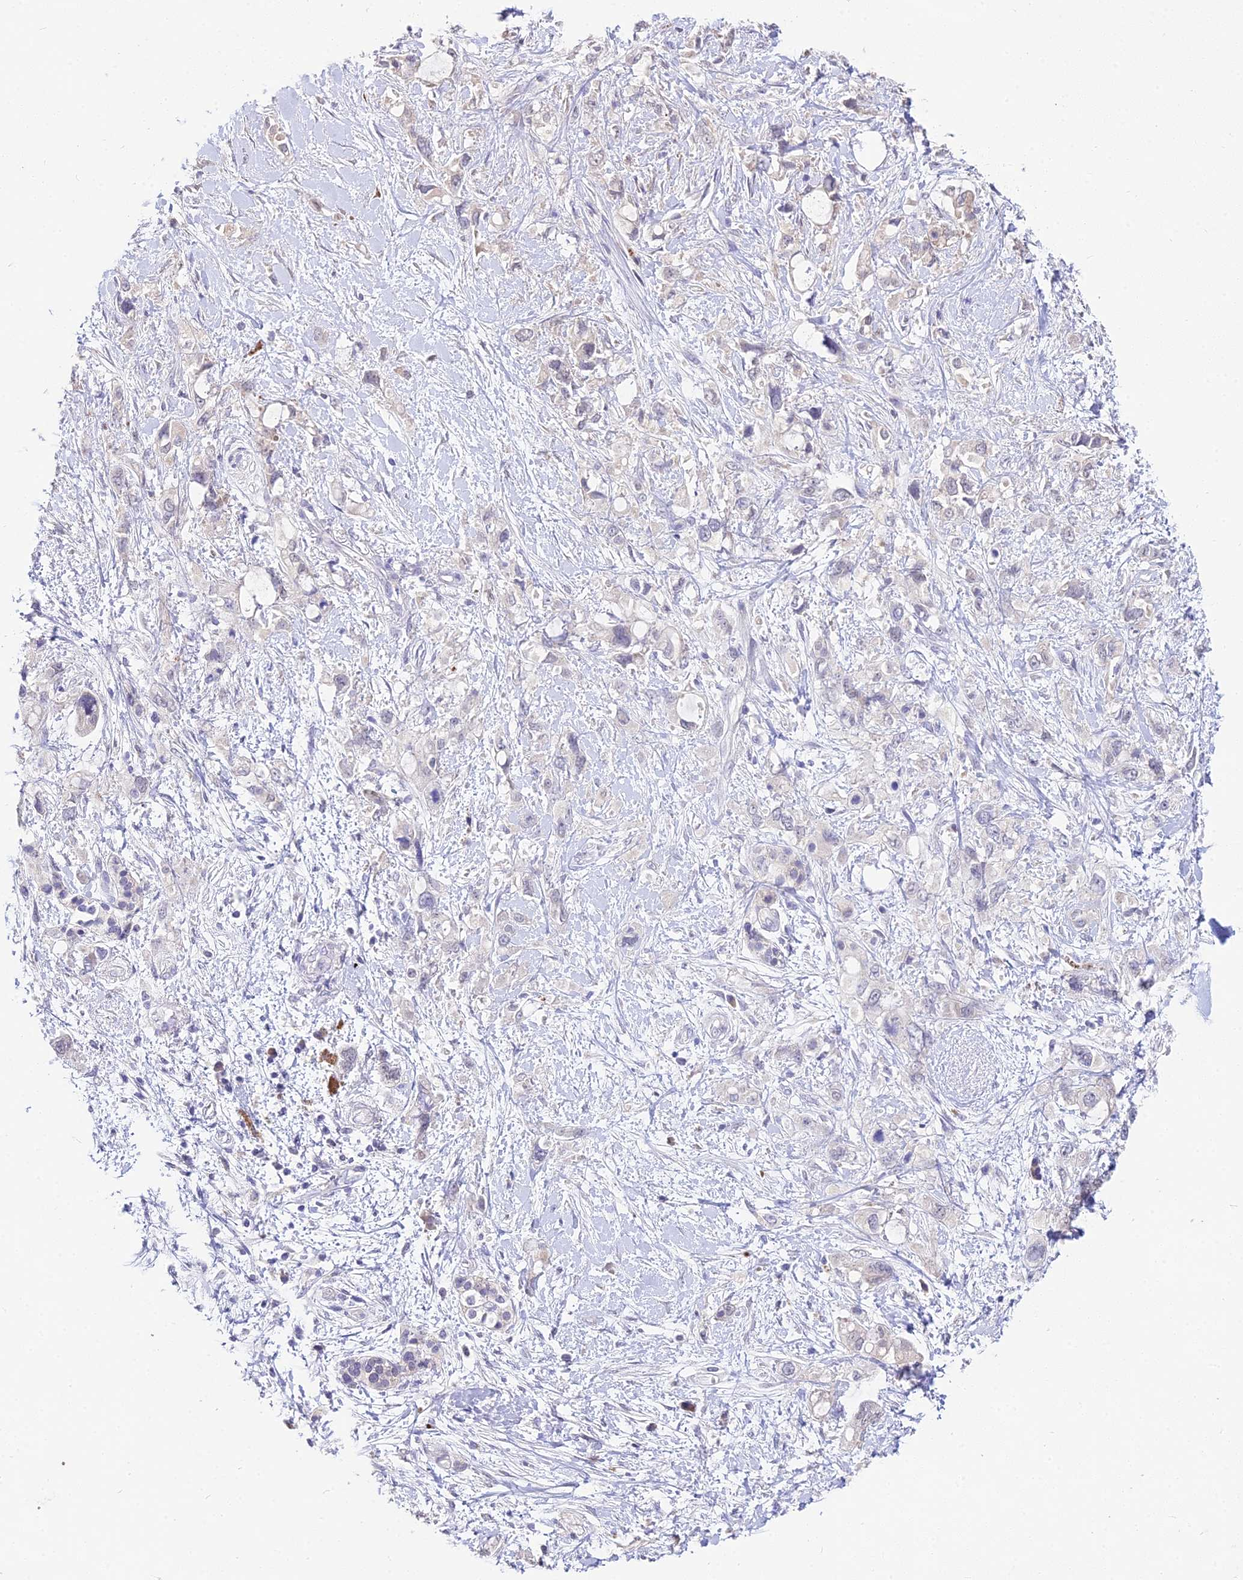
{"staining": {"intensity": "negative", "quantity": "none", "location": "none"}, "tissue": "pancreatic cancer", "cell_type": "Tumor cells", "image_type": "cancer", "snomed": [{"axis": "morphology", "description": "Adenocarcinoma, NOS"}, {"axis": "topography", "description": "Pancreas"}], "caption": "Image shows no protein staining in tumor cells of pancreatic cancer (adenocarcinoma) tissue.", "gene": "WDR43", "patient": {"sex": "female", "age": 56}}